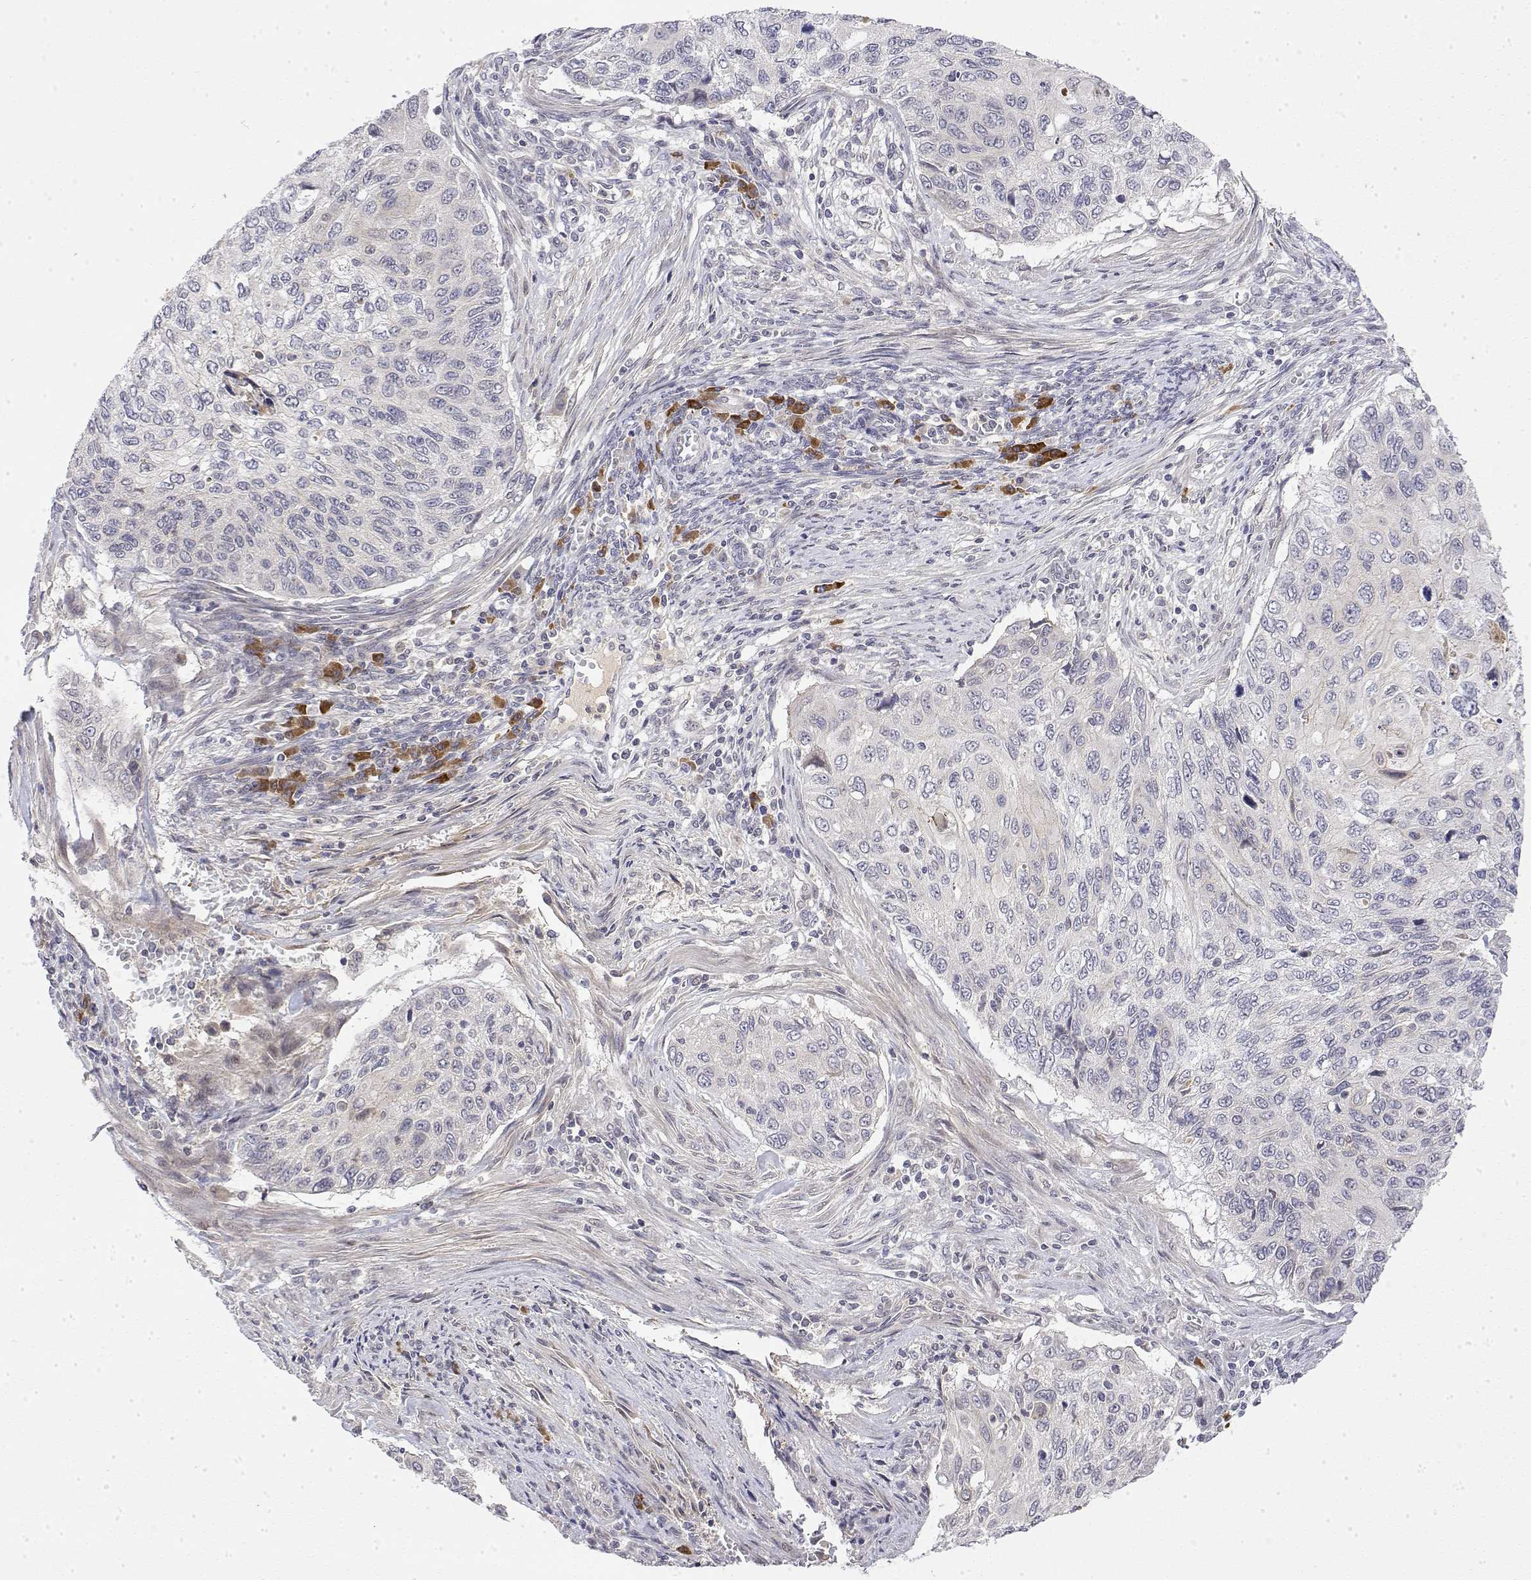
{"staining": {"intensity": "negative", "quantity": "none", "location": "none"}, "tissue": "cervical cancer", "cell_type": "Tumor cells", "image_type": "cancer", "snomed": [{"axis": "morphology", "description": "Squamous cell carcinoma, NOS"}, {"axis": "topography", "description": "Cervix"}], "caption": "The IHC image has no significant expression in tumor cells of squamous cell carcinoma (cervical) tissue. Nuclei are stained in blue.", "gene": "IGFBP4", "patient": {"sex": "female", "age": 70}}